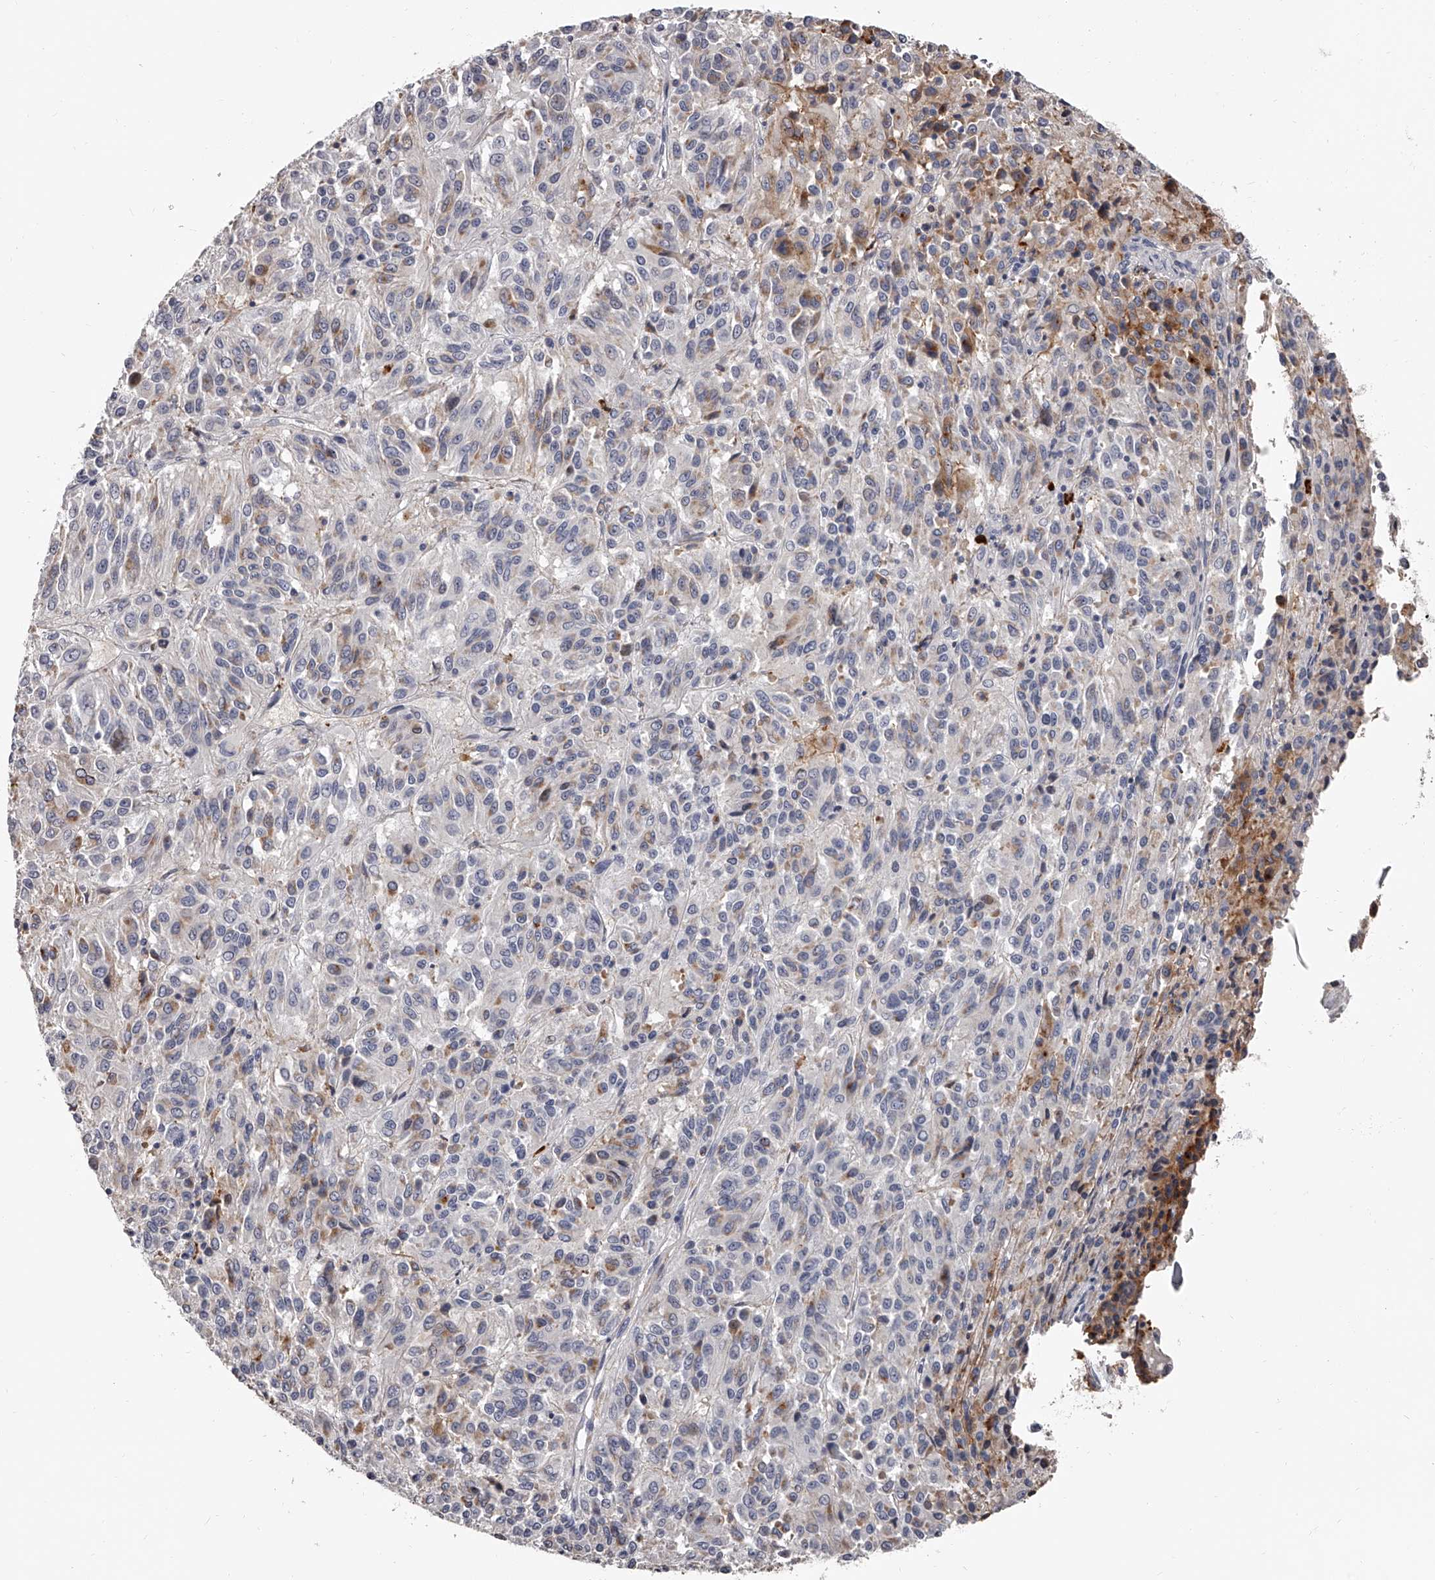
{"staining": {"intensity": "negative", "quantity": "none", "location": "none"}, "tissue": "melanoma", "cell_type": "Tumor cells", "image_type": "cancer", "snomed": [{"axis": "morphology", "description": "Malignant melanoma, Metastatic site"}, {"axis": "topography", "description": "Lung"}], "caption": "This is an immunohistochemistry micrograph of melanoma. There is no expression in tumor cells.", "gene": "PACSIN1", "patient": {"sex": "male", "age": 64}}